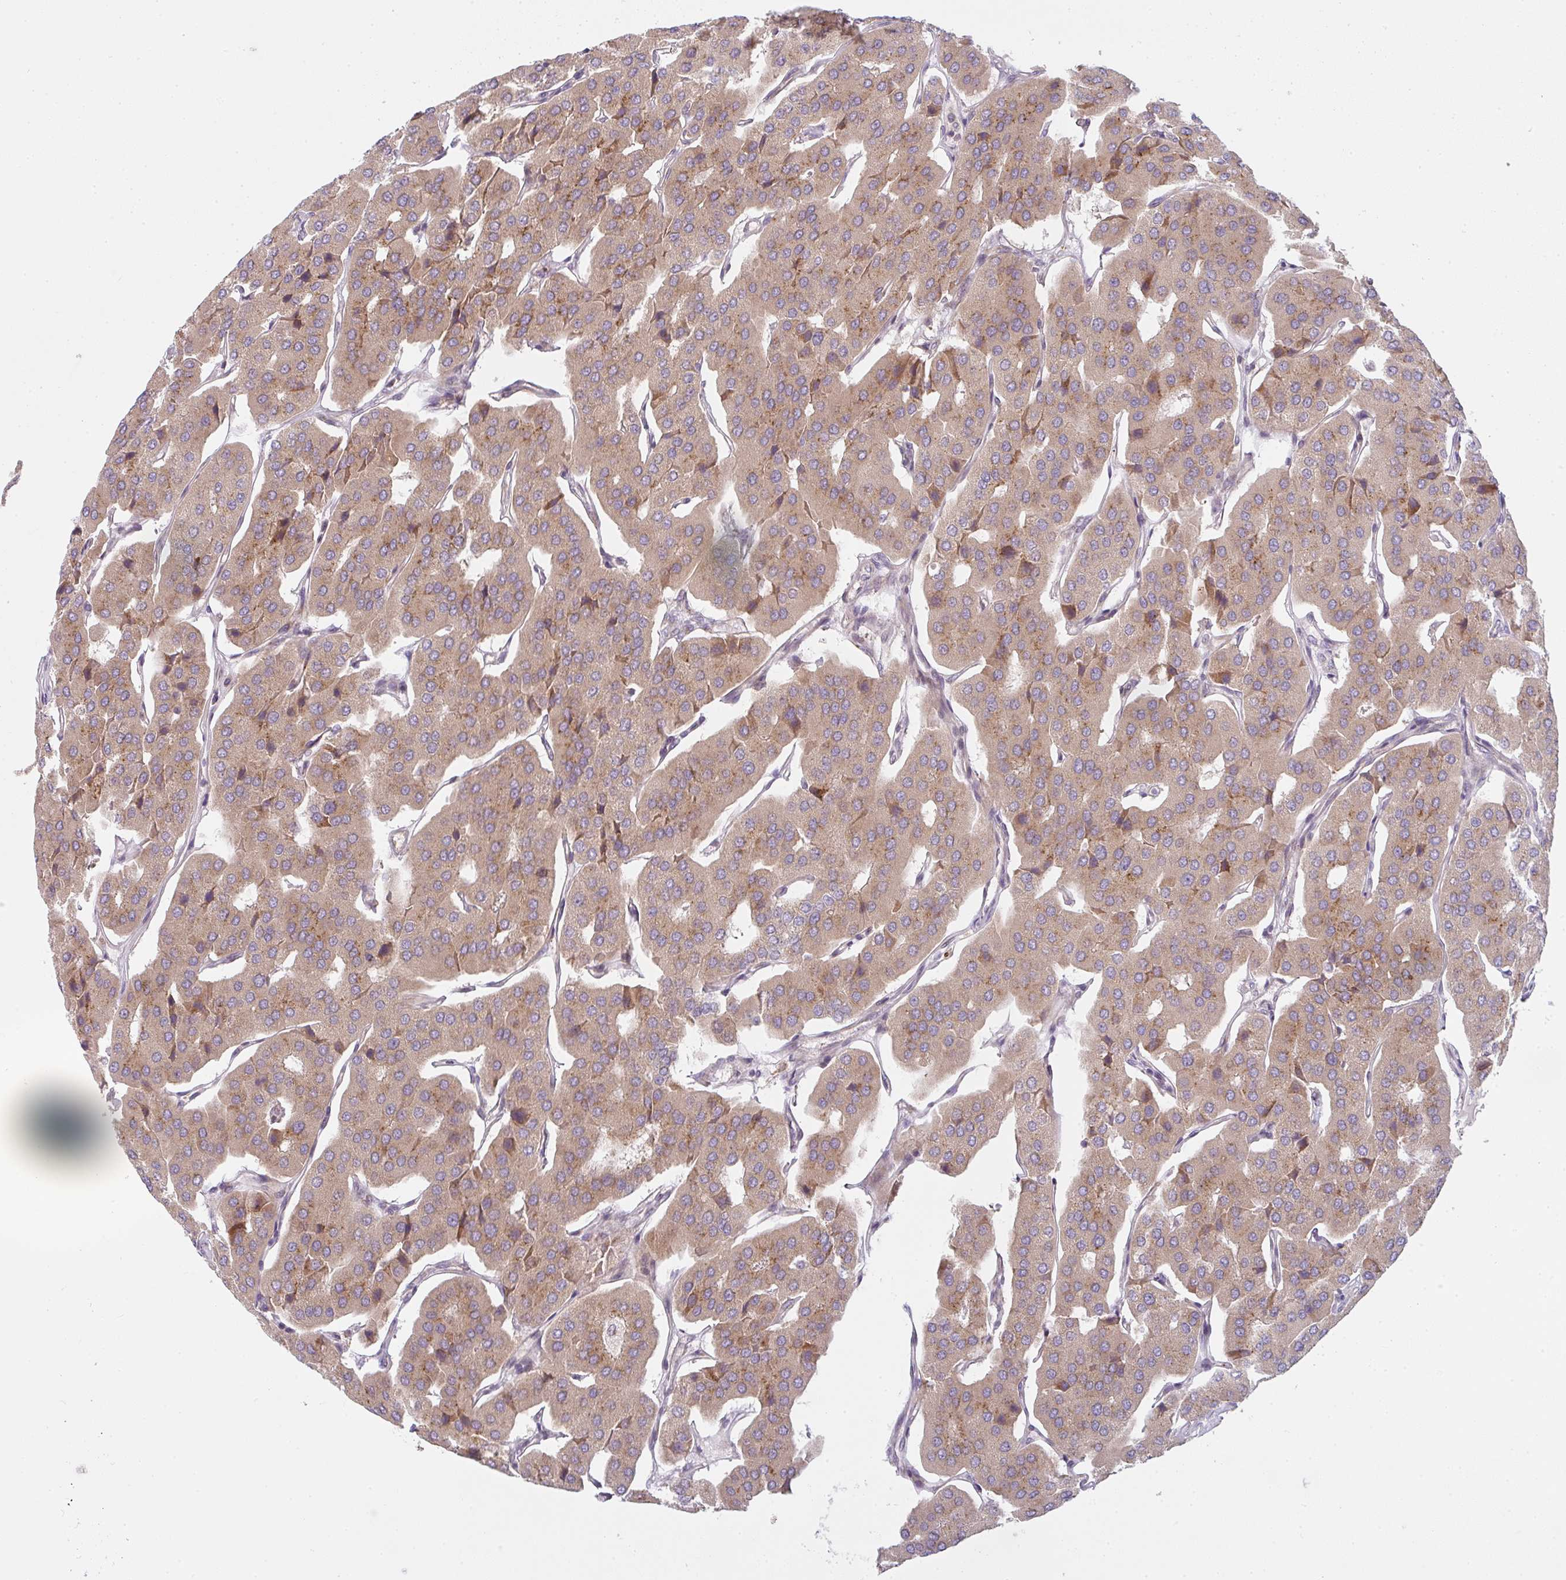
{"staining": {"intensity": "moderate", "quantity": ">75%", "location": "cytoplasmic/membranous"}, "tissue": "parathyroid gland", "cell_type": "Glandular cells", "image_type": "normal", "snomed": [{"axis": "morphology", "description": "Normal tissue, NOS"}, {"axis": "morphology", "description": "Adenoma, NOS"}, {"axis": "topography", "description": "Parathyroid gland"}], "caption": "Unremarkable parathyroid gland displays moderate cytoplasmic/membranous positivity in about >75% of glandular cells, visualized by immunohistochemistry.", "gene": "GVQW3", "patient": {"sex": "female", "age": 86}}